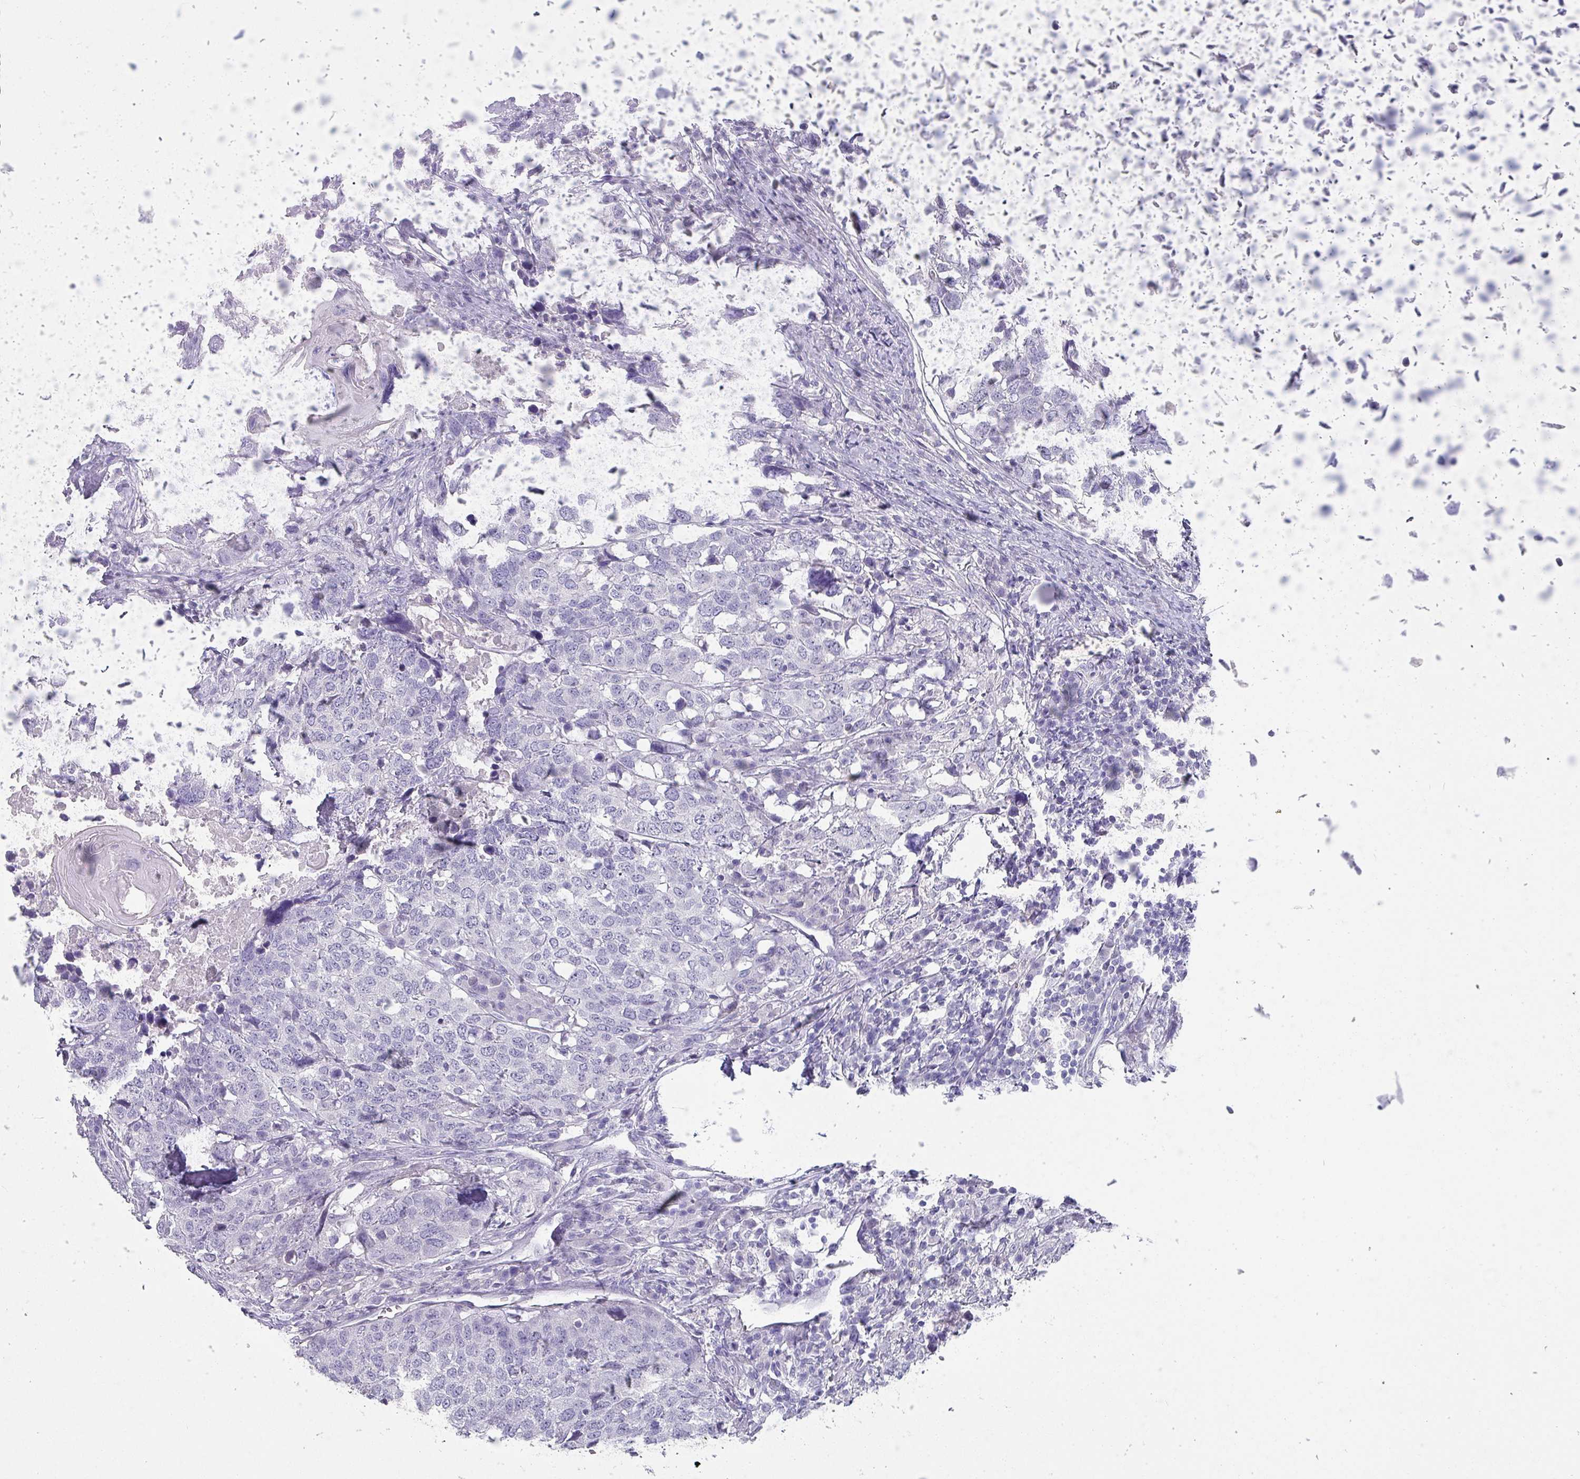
{"staining": {"intensity": "negative", "quantity": "none", "location": "none"}, "tissue": "head and neck cancer", "cell_type": "Tumor cells", "image_type": "cancer", "snomed": [{"axis": "morphology", "description": "Normal tissue, NOS"}, {"axis": "morphology", "description": "Squamous cell carcinoma, NOS"}, {"axis": "topography", "description": "Skeletal muscle"}, {"axis": "topography", "description": "Vascular tissue"}, {"axis": "topography", "description": "Peripheral nerve tissue"}, {"axis": "topography", "description": "Head-Neck"}], "caption": "Immunohistochemistry (IHC) of head and neck squamous cell carcinoma reveals no expression in tumor cells. Brightfield microscopy of IHC stained with DAB (brown) and hematoxylin (blue), captured at high magnification.", "gene": "INS-IGF2", "patient": {"sex": "male", "age": 66}}